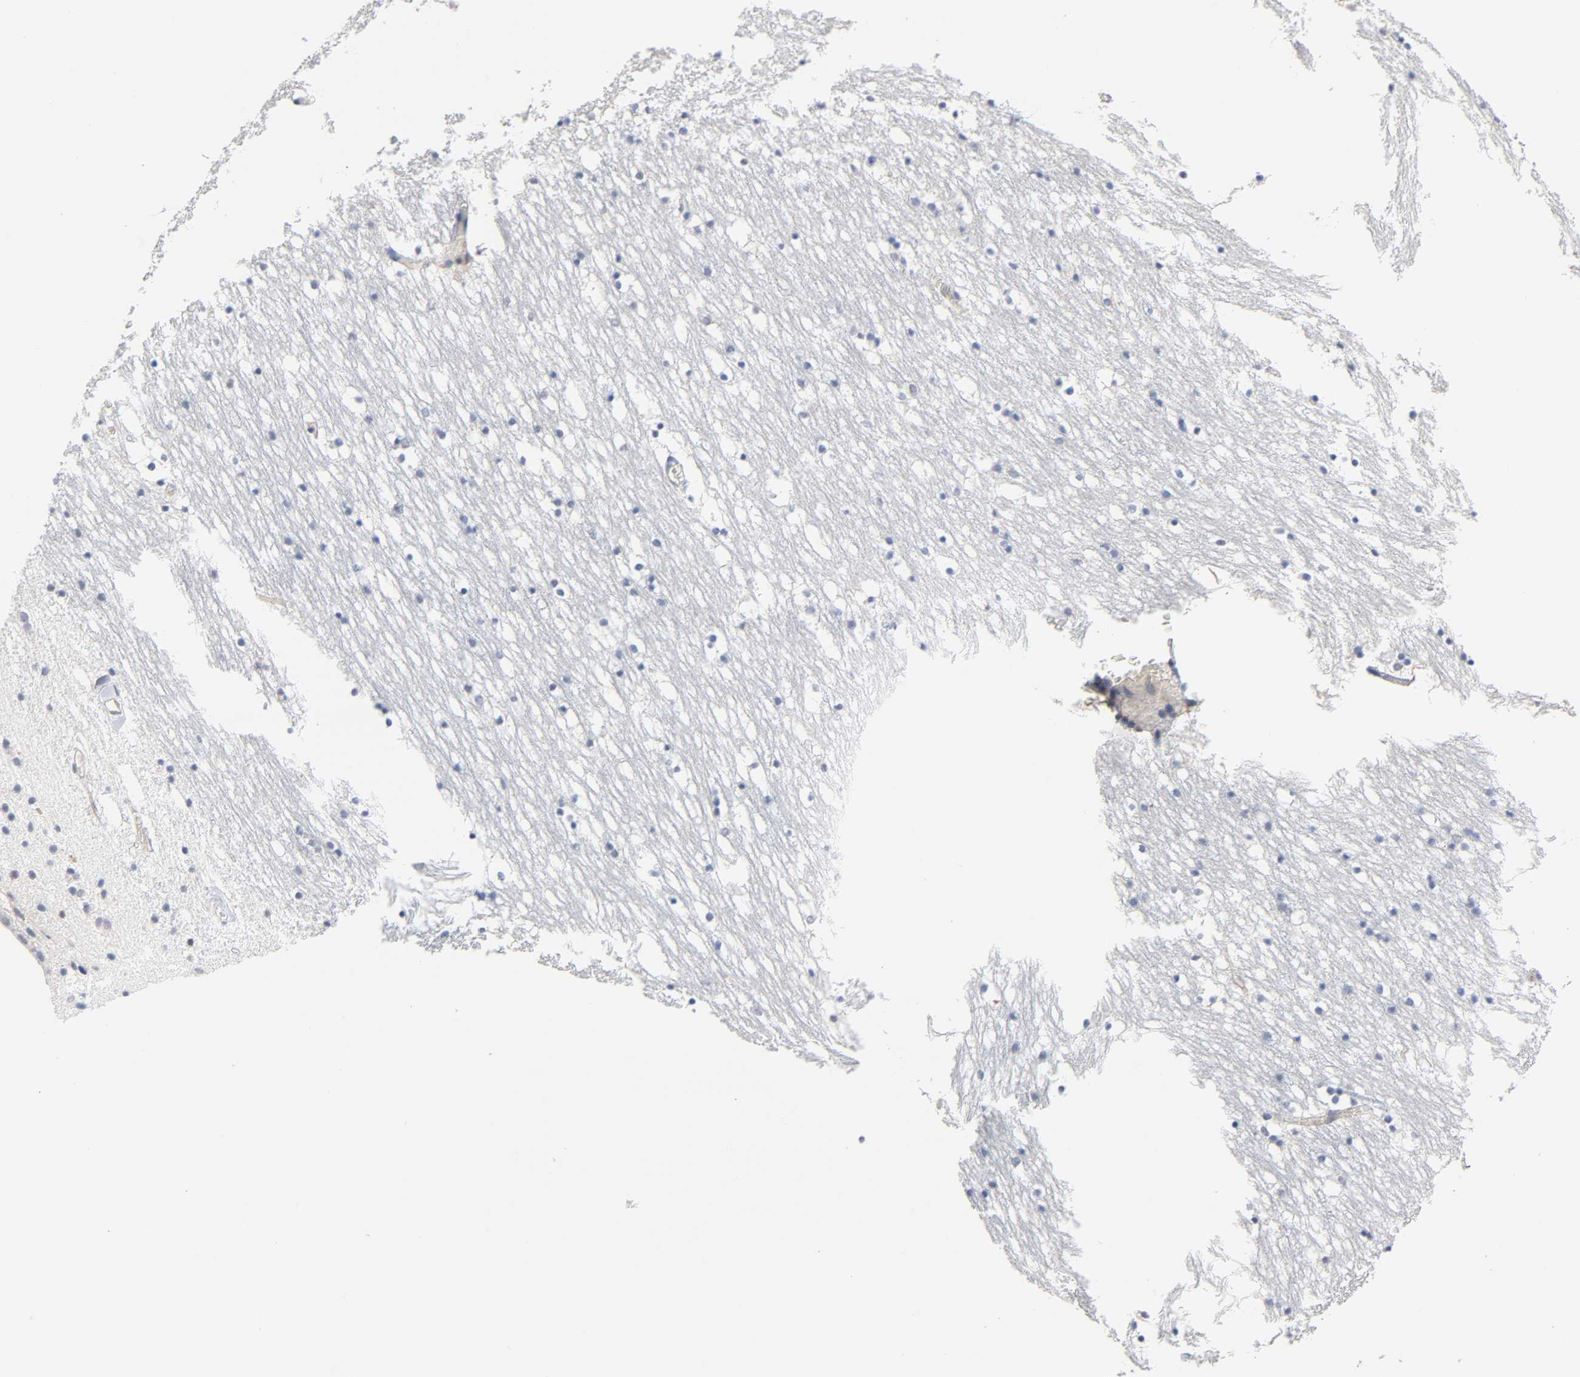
{"staining": {"intensity": "negative", "quantity": "none", "location": "none"}, "tissue": "caudate", "cell_type": "Glial cells", "image_type": "normal", "snomed": [{"axis": "morphology", "description": "Normal tissue, NOS"}, {"axis": "topography", "description": "Lateral ventricle wall"}], "caption": "High magnification brightfield microscopy of normal caudate stained with DAB (3,3'-diaminobenzidine) (brown) and counterstained with hematoxylin (blue): glial cells show no significant expression. (Stains: DAB (3,3'-diaminobenzidine) immunohistochemistry with hematoxylin counter stain, Microscopy: brightfield microscopy at high magnification).", "gene": "MALT1", "patient": {"sex": "male", "age": 45}}